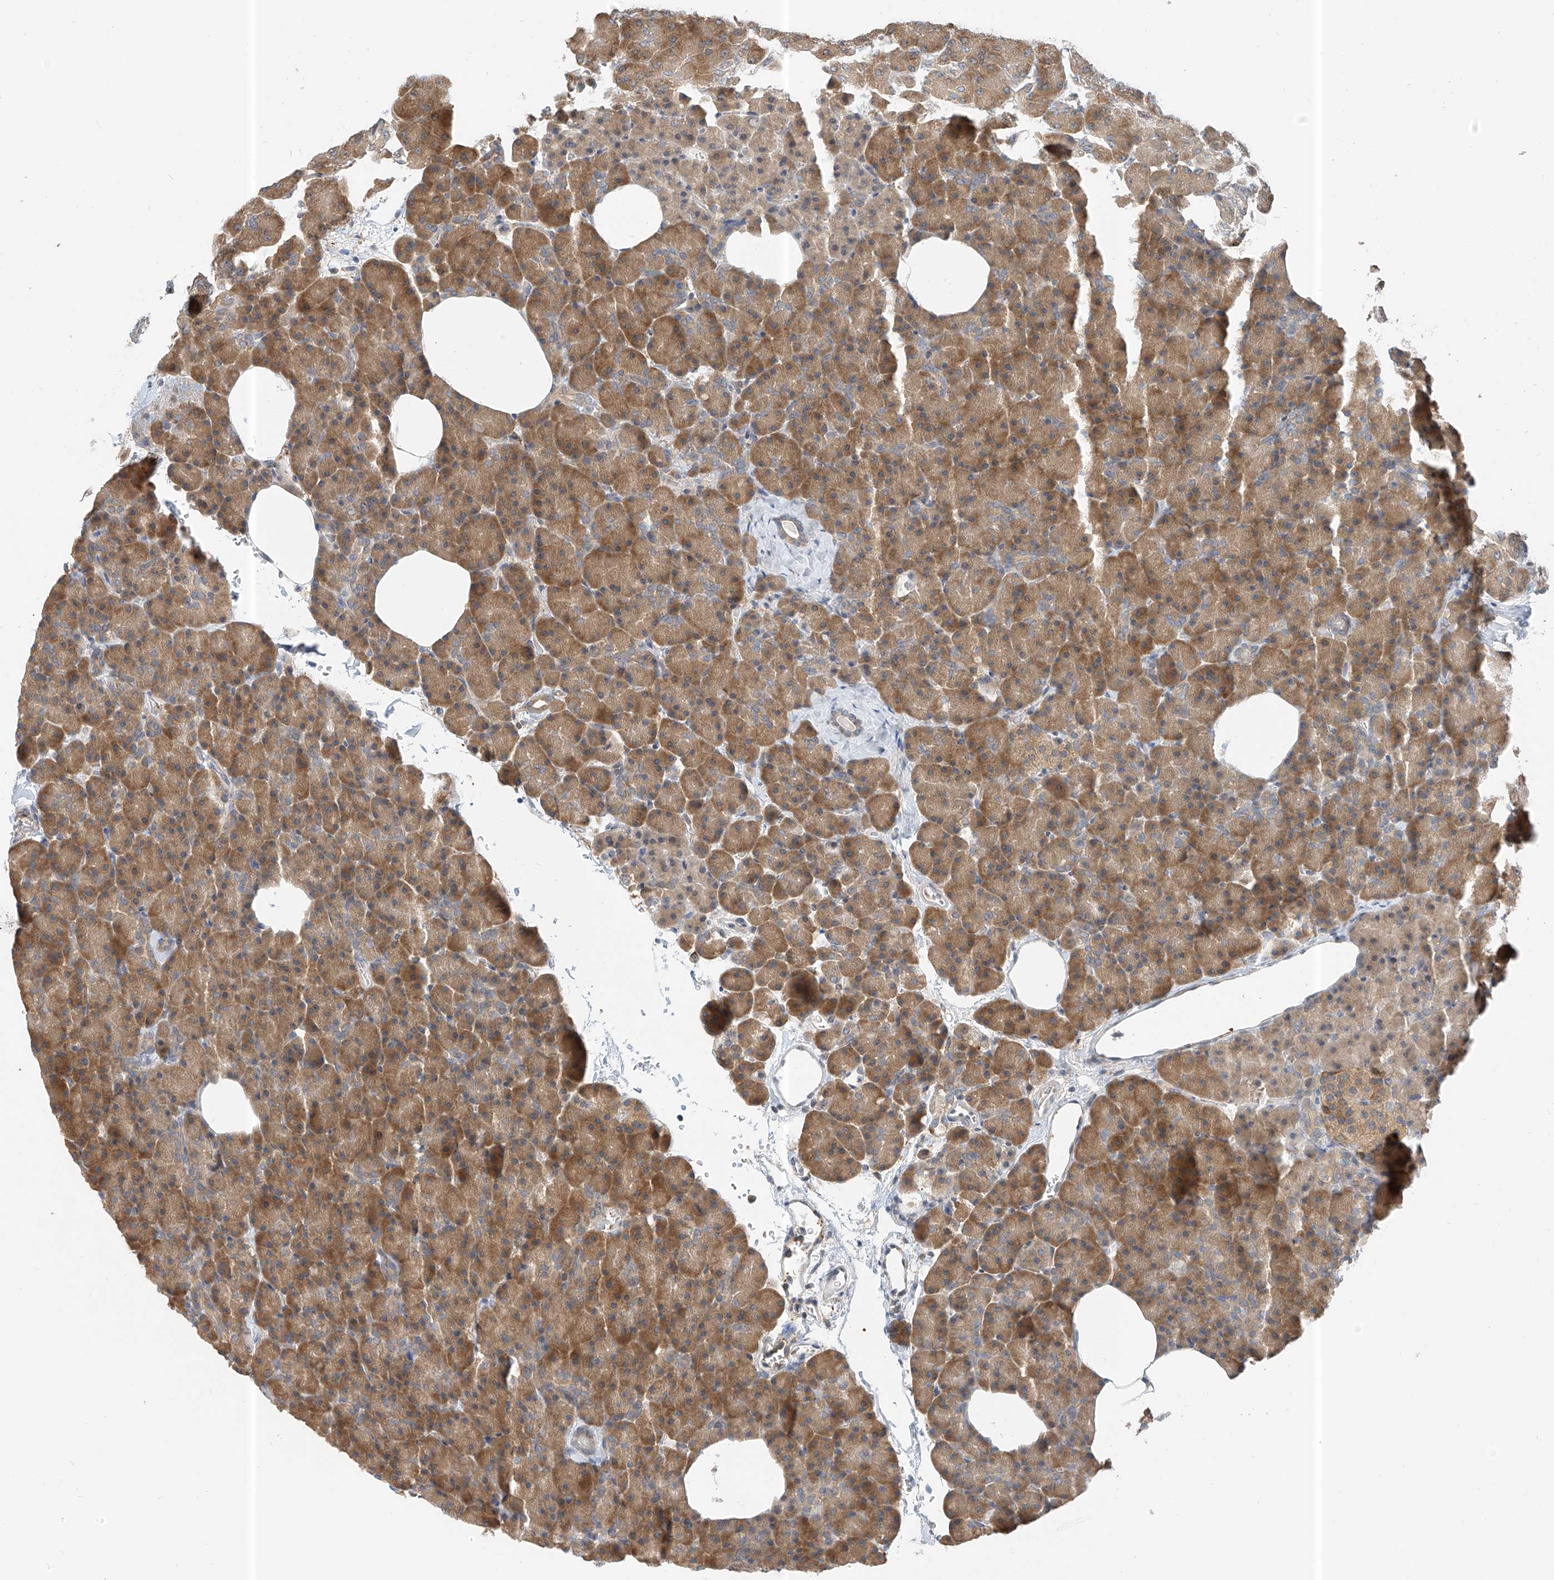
{"staining": {"intensity": "moderate", "quantity": ">75%", "location": "cytoplasmic/membranous"}, "tissue": "pancreas", "cell_type": "Exocrine glandular cells", "image_type": "normal", "snomed": [{"axis": "morphology", "description": "Normal tissue, NOS"}, {"axis": "morphology", "description": "Carcinoid, malignant, NOS"}, {"axis": "topography", "description": "Pancreas"}], "caption": "IHC image of unremarkable human pancreas stained for a protein (brown), which displays medium levels of moderate cytoplasmic/membranous positivity in approximately >75% of exocrine glandular cells.", "gene": "PPA2", "patient": {"sex": "female", "age": 35}}